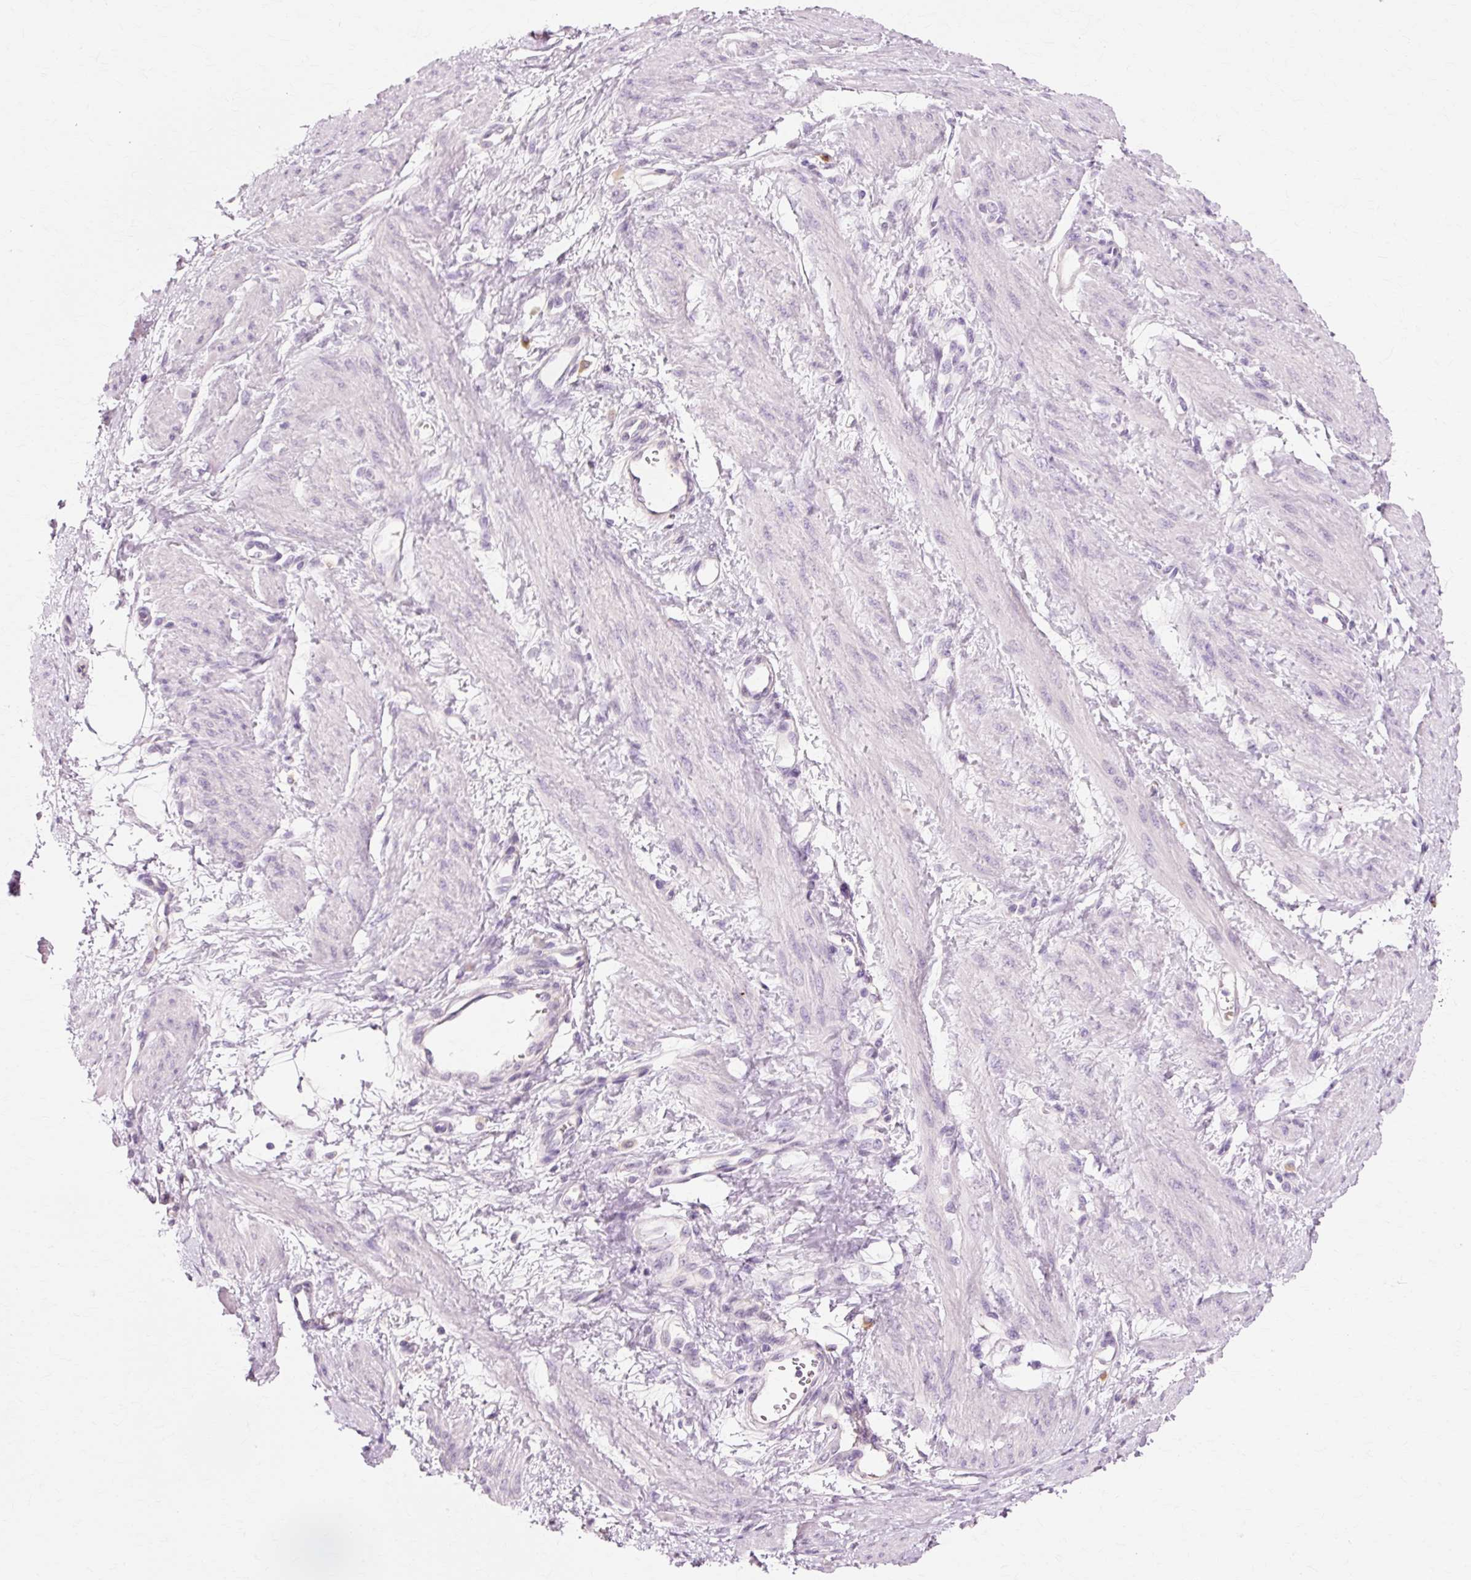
{"staining": {"intensity": "negative", "quantity": "none", "location": "none"}, "tissue": "smooth muscle", "cell_type": "Smooth muscle cells", "image_type": "normal", "snomed": [{"axis": "morphology", "description": "Normal tissue, NOS"}, {"axis": "topography", "description": "Smooth muscle"}, {"axis": "topography", "description": "Uterus"}], "caption": "Normal smooth muscle was stained to show a protein in brown. There is no significant staining in smooth muscle cells.", "gene": "VN1R2", "patient": {"sex": "female", "age": 39}}